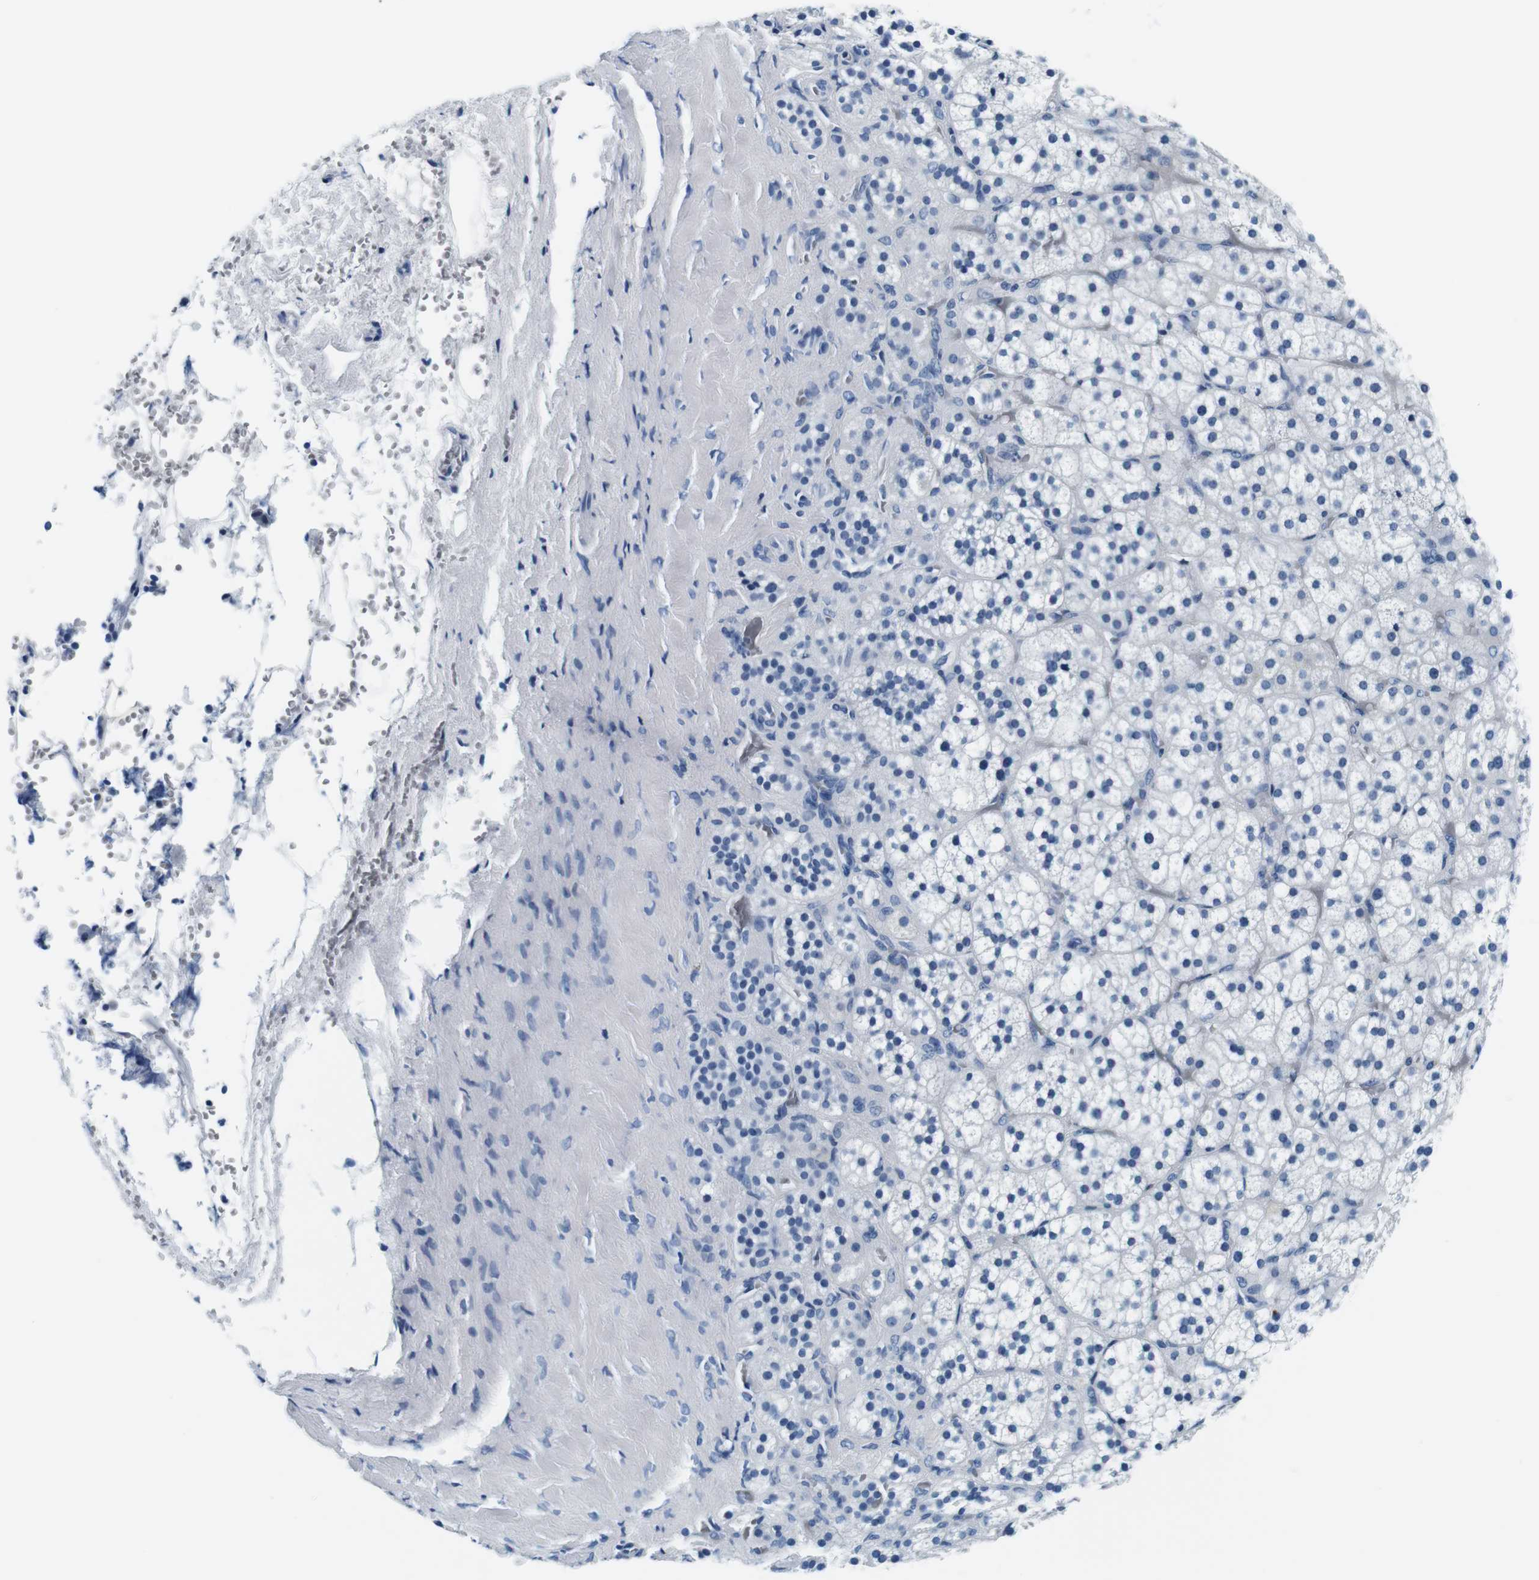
{"staining": {"intensity": "negative", "quantity": "none", "location": "none"}, "tissue": "adrenal gland", "cell_type": "Glandular cells", "image_type": "normal", "snomed": [{"axis": "morphology", "description": "Normal tissue, NOS"}, {"axis": "topography", "description": "Adrenal gland"}], "caption": "DAB immunohistochemical staining of unremarkable adrenal gland displays no significant positivity in glandular cells.", "gene": "ELANE", "patient": {"sex": "female", "age": 71}}